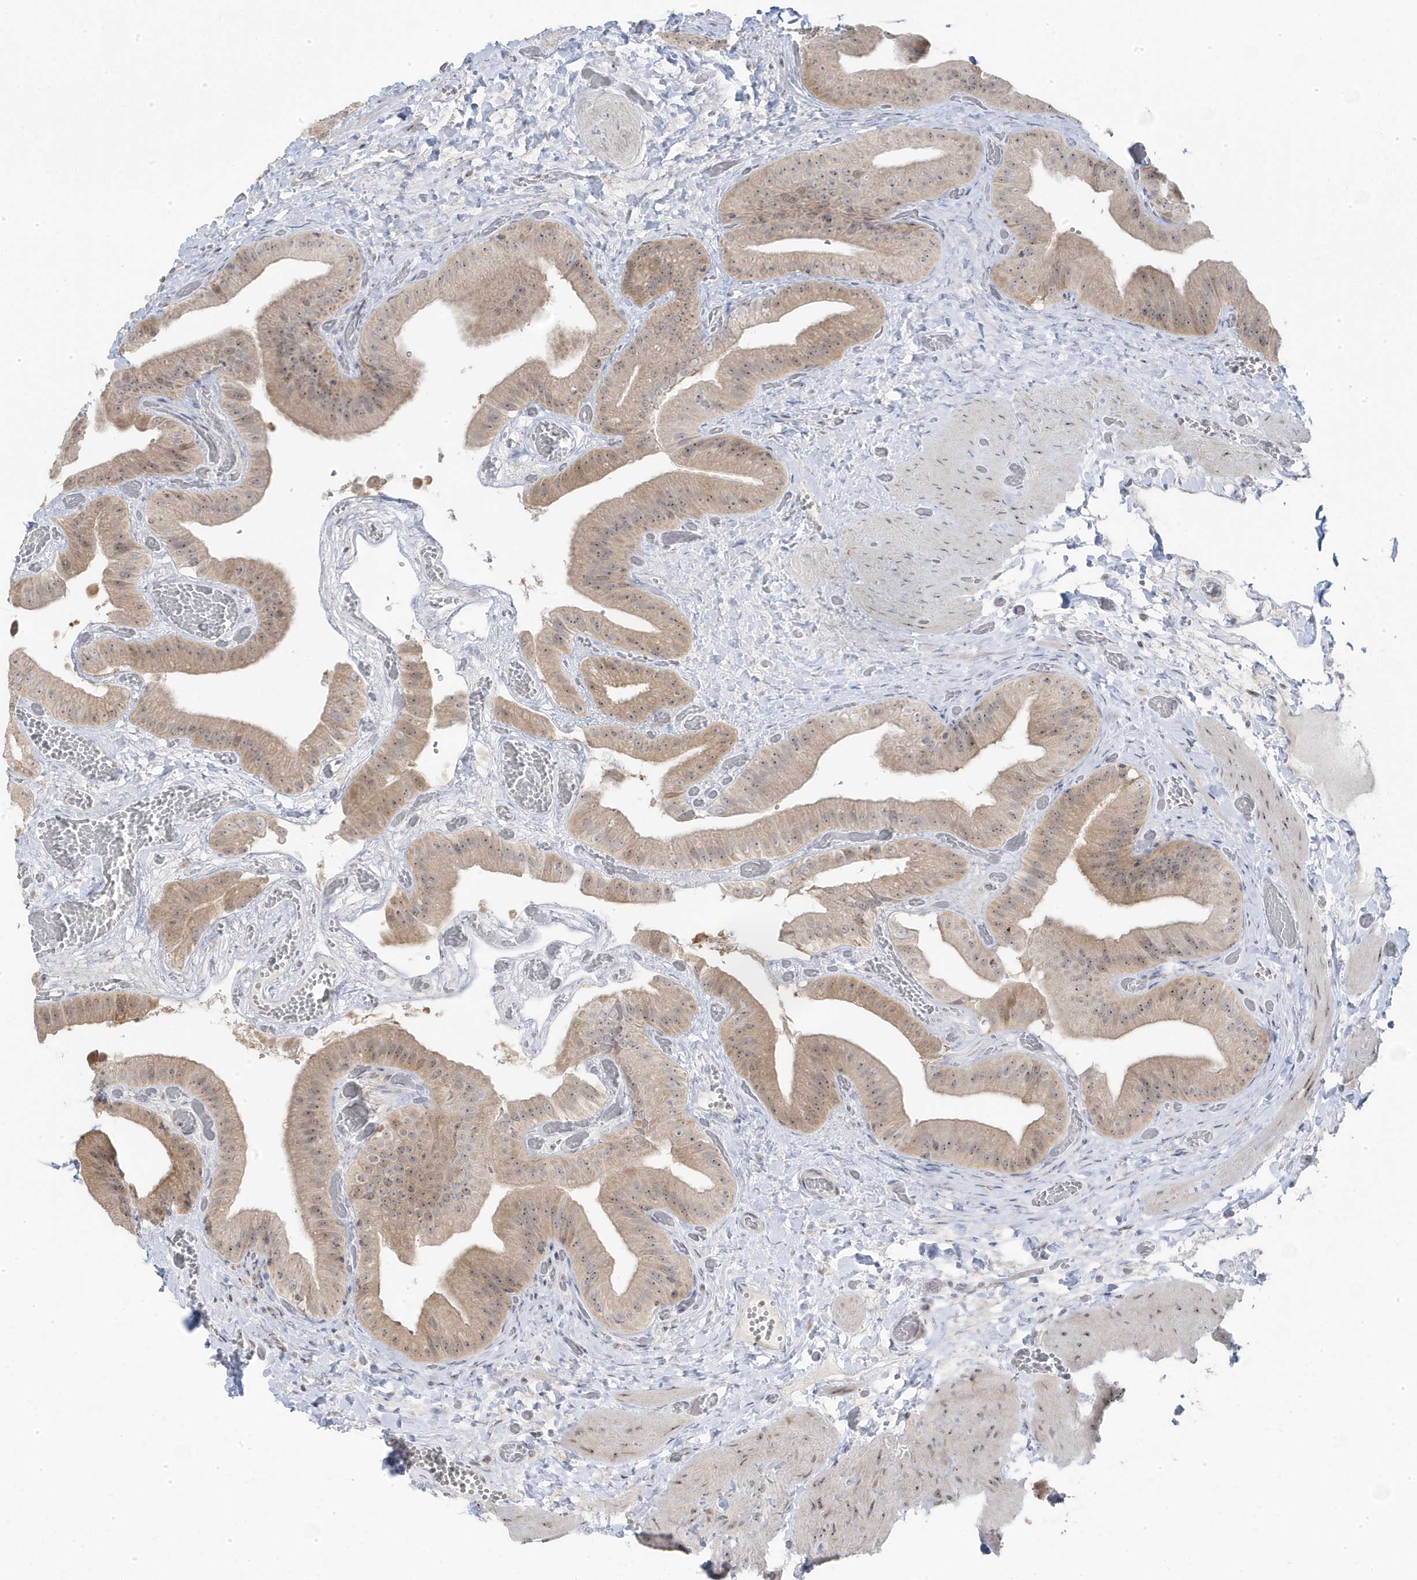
{"staining": {"intensity": "moderate", "quantity": ">75%", "location": "cytoplasmic/membranous,nuclear"}, "tissue": "gallbladder", "cell_type": "Glandular cells", "image_type": "normal", "snomed": [{"axis": "morphology", "description": "Normal tissue, NOS"}, {"axis": "topography", "description": "Gallbladder"}], "caption": "High-magnification brightfield microscopy of unremarkable gallbladder stained with DAB (3,3'-diaminobenzidine) (brown) and counterstained with hematoxylin (blue). glandular cells exhibit moderate cytoplasmic/membranous,nuclear staining is seen in about>75% of cells.", "gene": "TSEN15", "patient": {"sex": "female", "age": 64}}